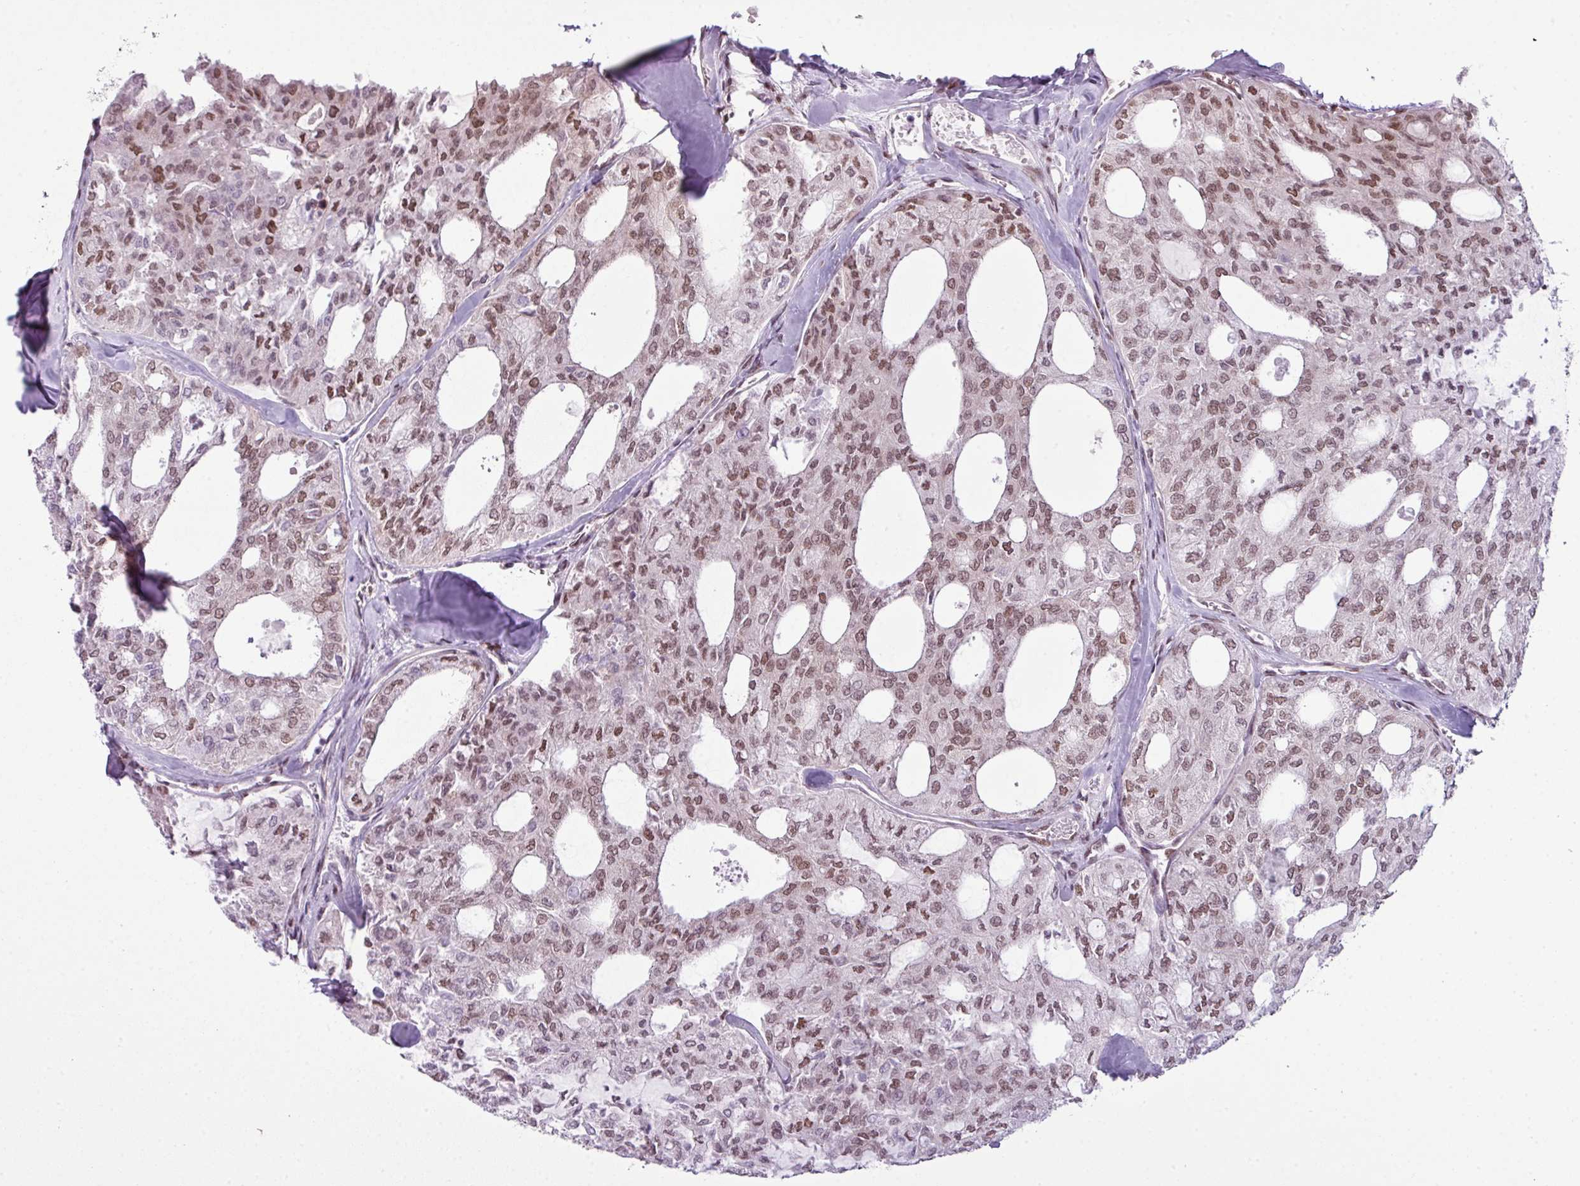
{"staining": {"intensity": "moderate", "quantity": ">75%", "location": "nuclear"}, "tissue": "thyroid cancer", "cell_type": "Tumor cells", "image_type": "cancer", "snomed": [{"axis": "morphology", "description": "Follicular adenoma carcinoma, NOS"}, {"axis": "topography", "description": "Thyroid gland"}], "caption": "An immunohistochemistry micrograph of tumor tissue is shown. Protein staining in brown shows moderate nuclear positivity in follicular adenoma carcinoma (thyroid) within tumor cells. The staining was performed using DAB to visualize the protein expression in brown, while the nuclei were stained in blue with hematoxylin (Magnification: 20x).", "gene": "ARL6IP4", "patient": {"sex": "male", "age": 75}}